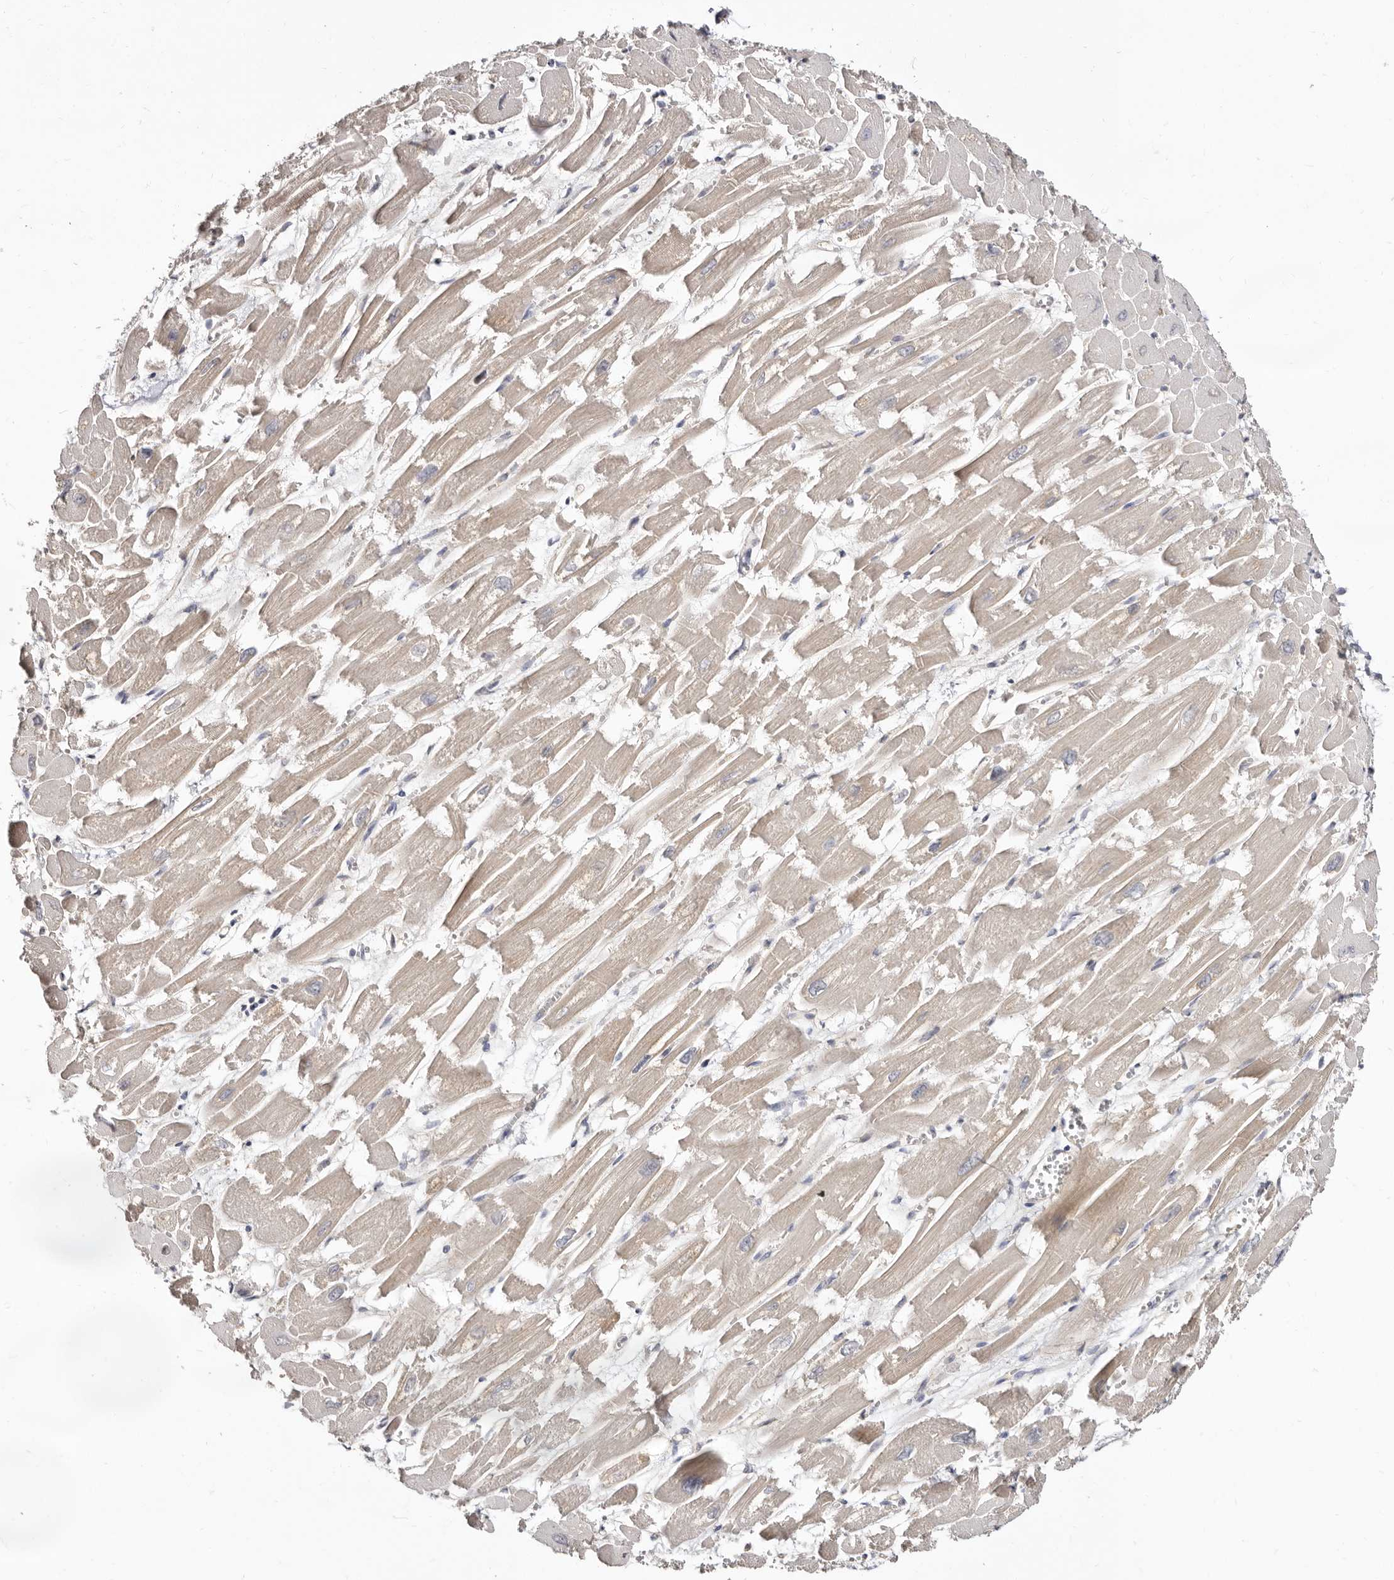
{"staining": {"intensity": "weak", "quantity": "<25%", "location": "cytoplasmic/membranous"}, "tissue": "heart muscle", "cell_type": "Cardiomyocytes", "image_type": "normal", "snomed": [{"axis": "morphology", "description": "Normal tissue, NOS"}, {"axis": "topography", "description": "Heart"}], "caption": "A high-resolution histopathology image shows immunohistochemistry staining of normal heart muscle, which exhibits no significant positivity in cardiomyocytes.", "gene": "BAIAP2L1", "patient": {"sex": "male", "age": 54}}